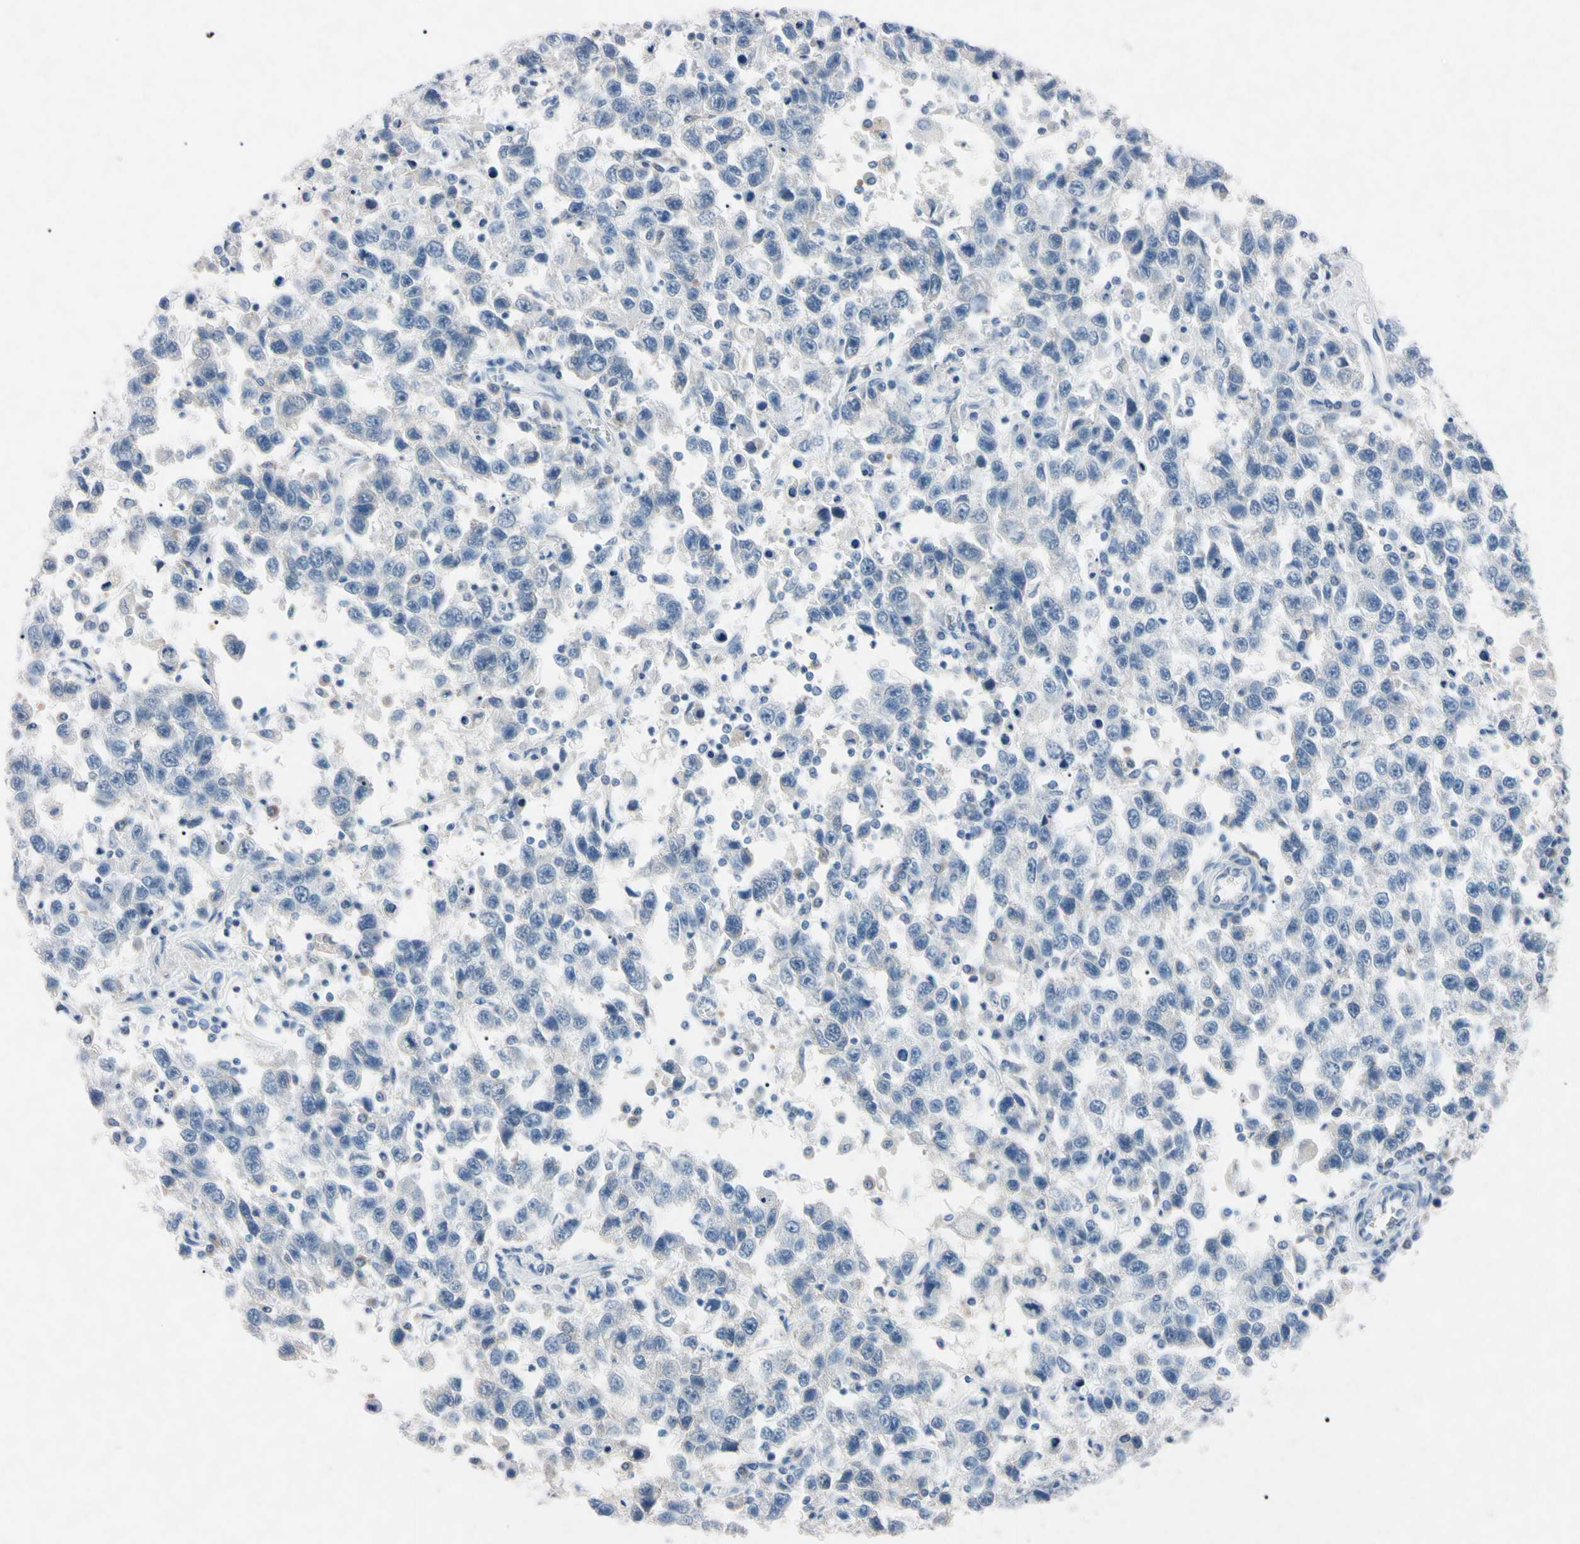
{"staining": {"intensity": "negative", "quantity": "none", "location": "none"}, "tissue": "testis cancer", "cell_type": "Tumor cells", "image_type": "cancer", "snomed": [{"axis": "morphology", "description": "Seminoma, NOS"}, {"axis": "topography", "description": "Testis"}], "caption": "Testis seminoma stained for a protein using immunohistochemistry shows no staining tumor cells.", "gene": "ELN", "patient": {"sex": "male", "age": 41}}